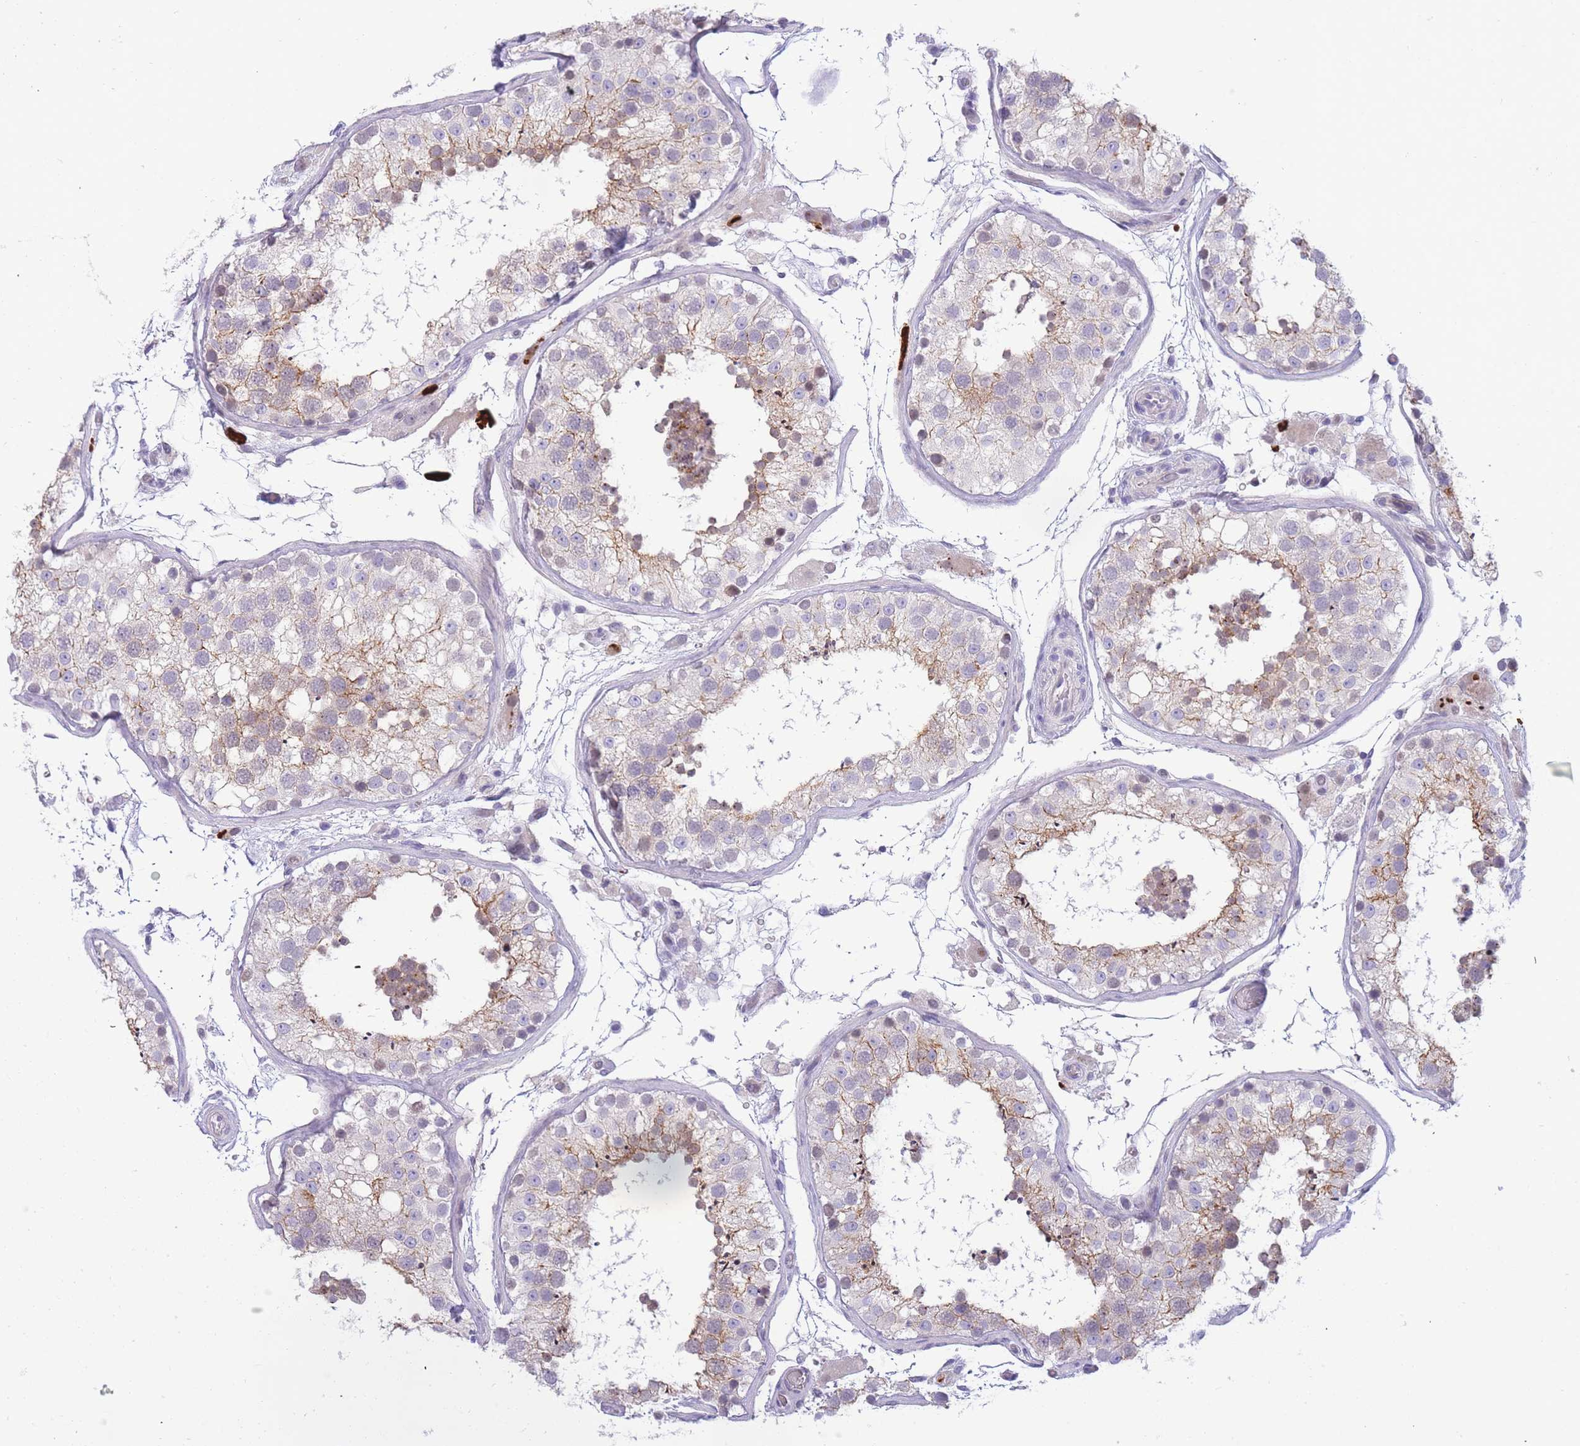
{"staining": {"intensity": "weak", "quantity": "25%-75%", "location": "cytoplasmic/membranous,nuclear"}, "tissue": "testis", "cell_type": "Cells in seminiferous ducts", "image_type": "normal", "snomed": [{"axis": "morphology", "description": "Normal tissue, NOS"}, {"axis": "topography", "description": "Testis"}], "caption": "IHC (DAB (3,3'-diaminobenzidine)) staining of benign human testis displays weak cytoplasmic/membranous,nuclear protein staining in about 25%-75% of cells in seminiferous ducts. (DAB IHC with brightfield microscopy, high magnification).", "gene": "PRR23A", "patient": {"sex": "male", "age": 26}}